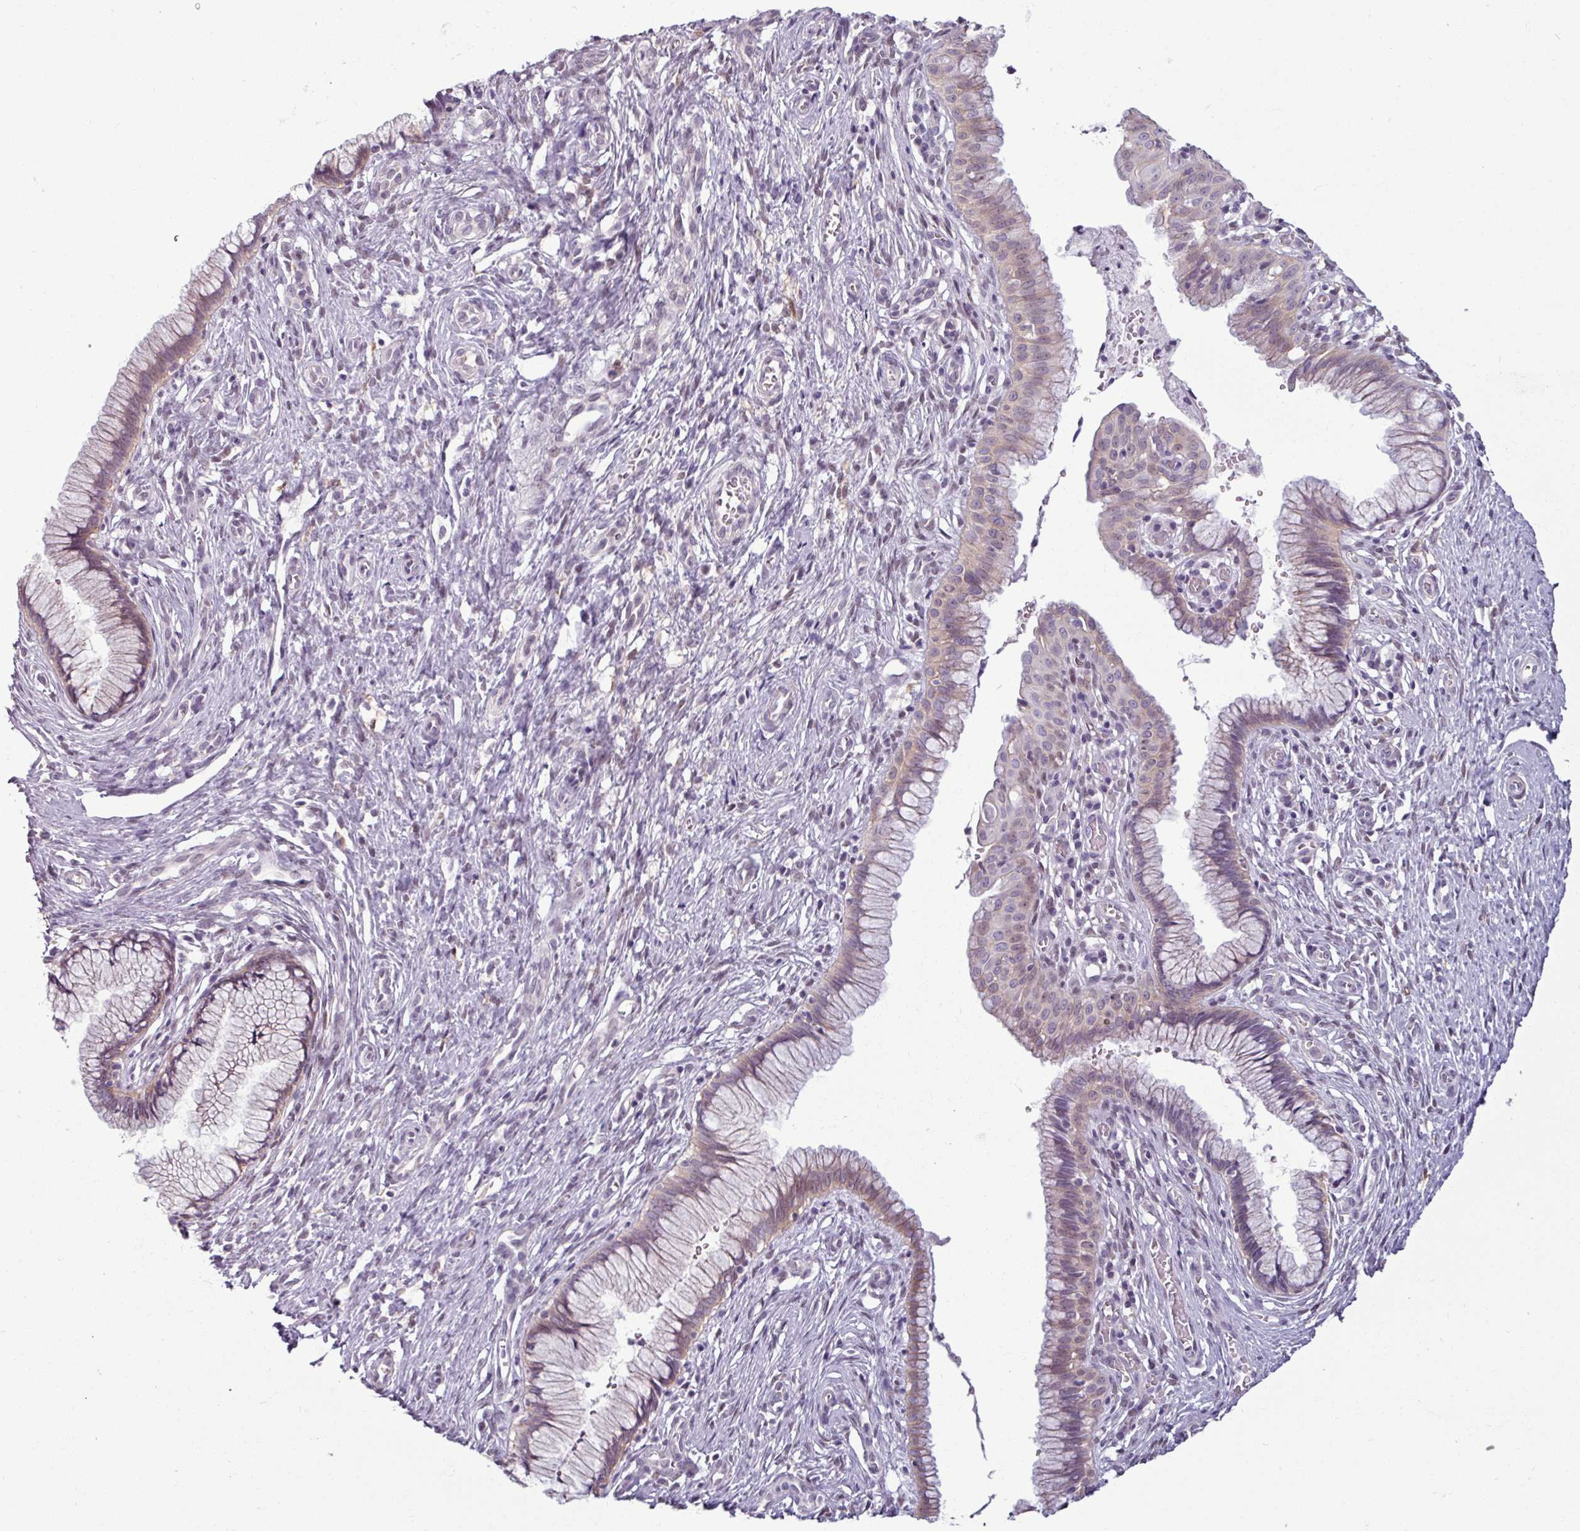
{"staining": {"intensity": "weak", "quantity": "25%-75%", "location": "cytoplasmic/membranous"}, "tissue": "cervix", "cell_type": "Glandular cells", "image_type": "normal", "snomed": [{"axis": "morphology", "description": "Normal tissue, NOS"}, {"axis": "topography", "description": "Cervix"}], "caption": "A micrograph of human cervix stained for a protein displays weak cytoplasmic/membranous brown staining in glandular cells.", "gene": "PNMA6A", "patient": {"sex": "female", "age": 36}}